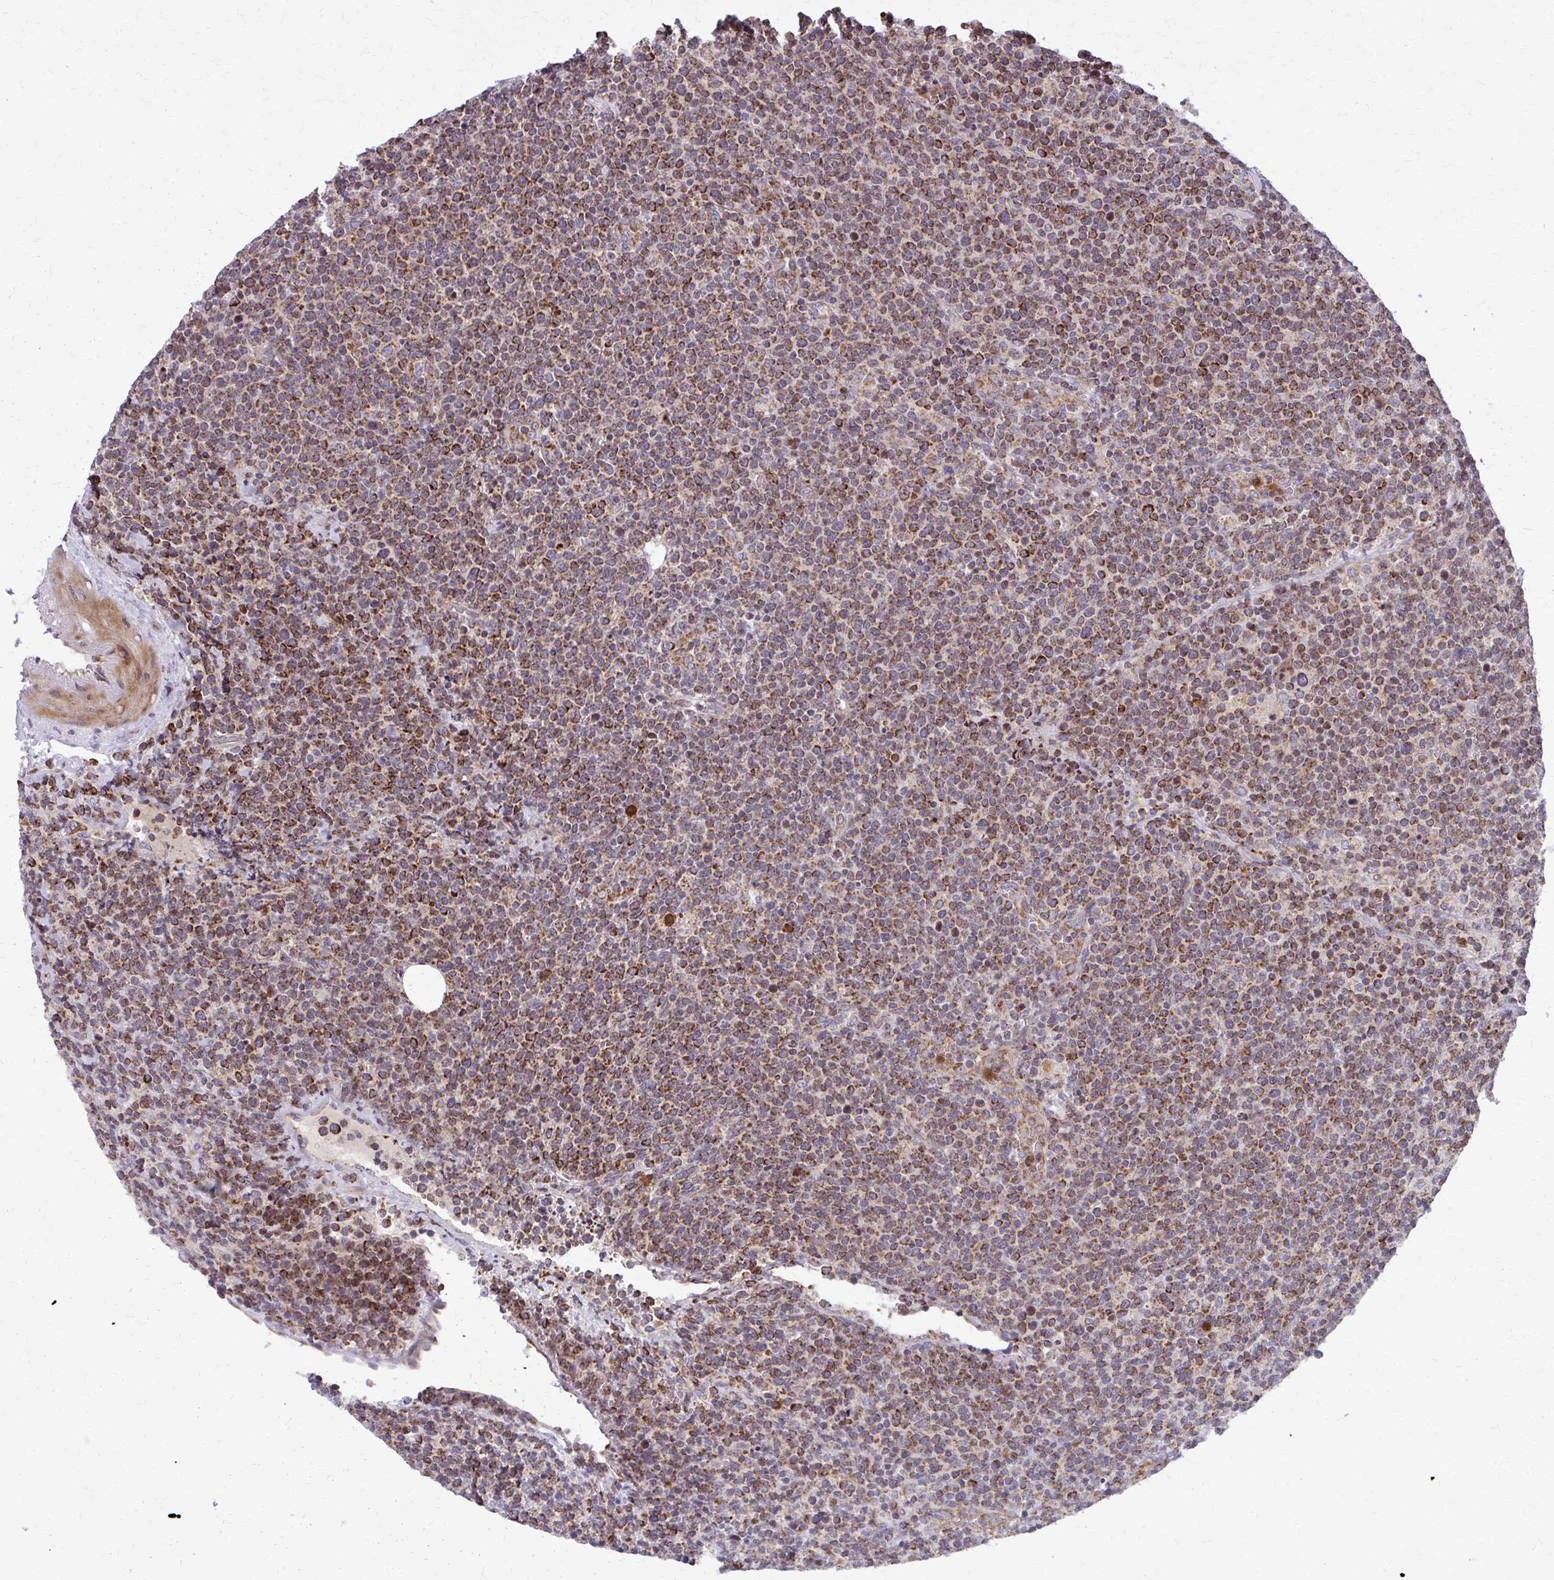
{"staining": {"intensity": "moderate", "quantity": ">75%", "location": "cytoplasmic/membranous"}, "tissue": "lymphoma", "cell_type": "Tumor cells", "image_type": "cancer", "snomed": [{"axis": "morphology", "description": "Malignant lymphoma, non-Hodgkin's type, High grade"}, {"axis": "topography", "description": "Lymph node"}], "caption": "High-grade malignant lymphoma, non-Hodgkin's type stained for a protein exhibits moderate cytoplasmic/membranous positivity in tumor cells. Nuclei are stained in blue.", "gene": "MCCC1", "patient": {"sex": "male", "age": 61}}